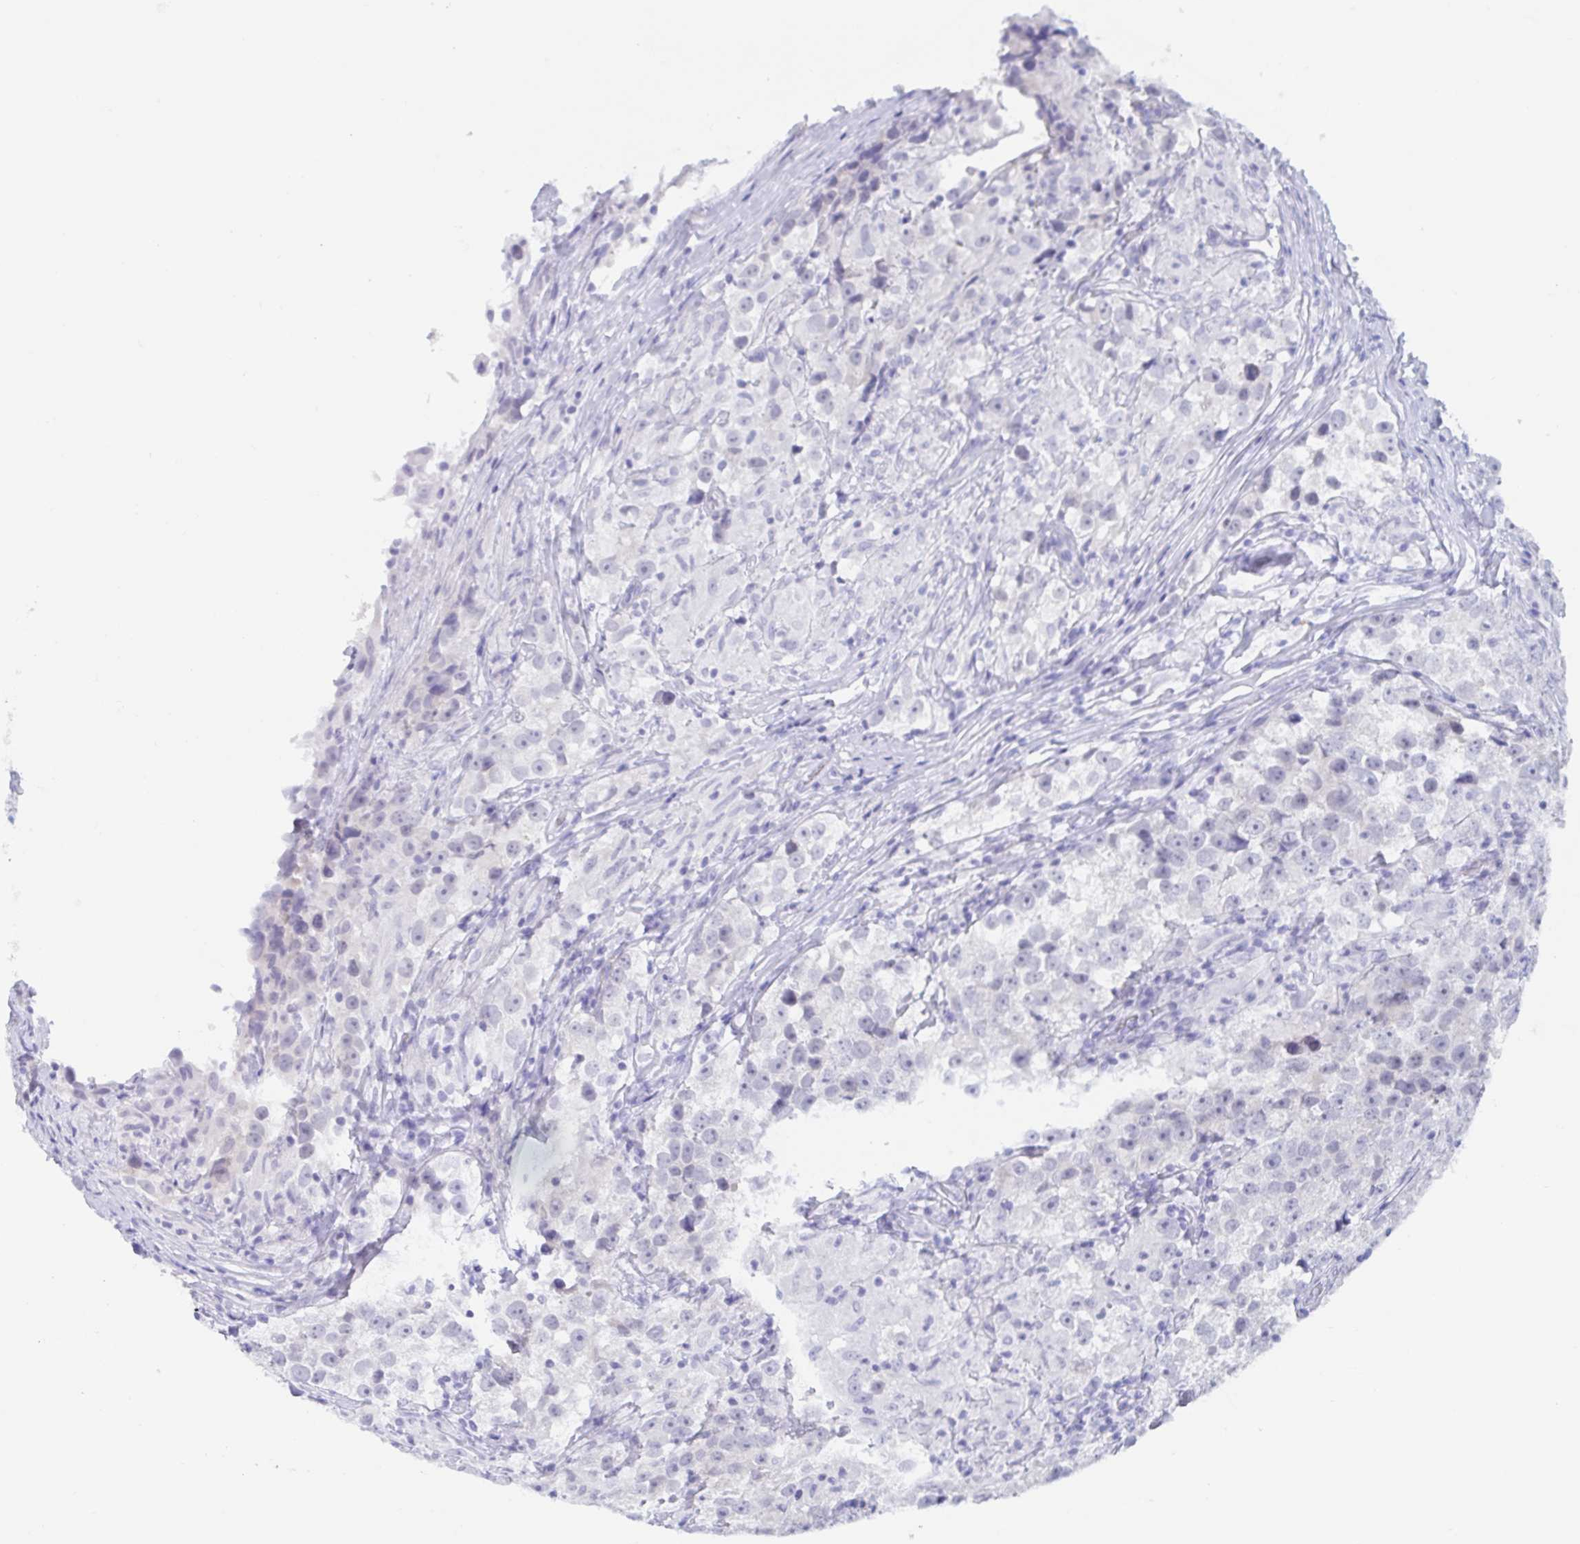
{"staining": {"intensity": "negative", "quantity": "none", "location": "none"}, "tissue": "testis cancer", "cell_type": "Tumor cells", "image_type": "cancer", "snomed": [{"axis": "morphology", "description": "Seminoma, NOS"}, {"axis": "topography", "description": "Testis"}], "caption": "This is an IHC photomicrograph of testis cancer. There is no positivity in tumor cells.", "gene": "TEX12", "patient": {"sex": "male", "age": 46}}